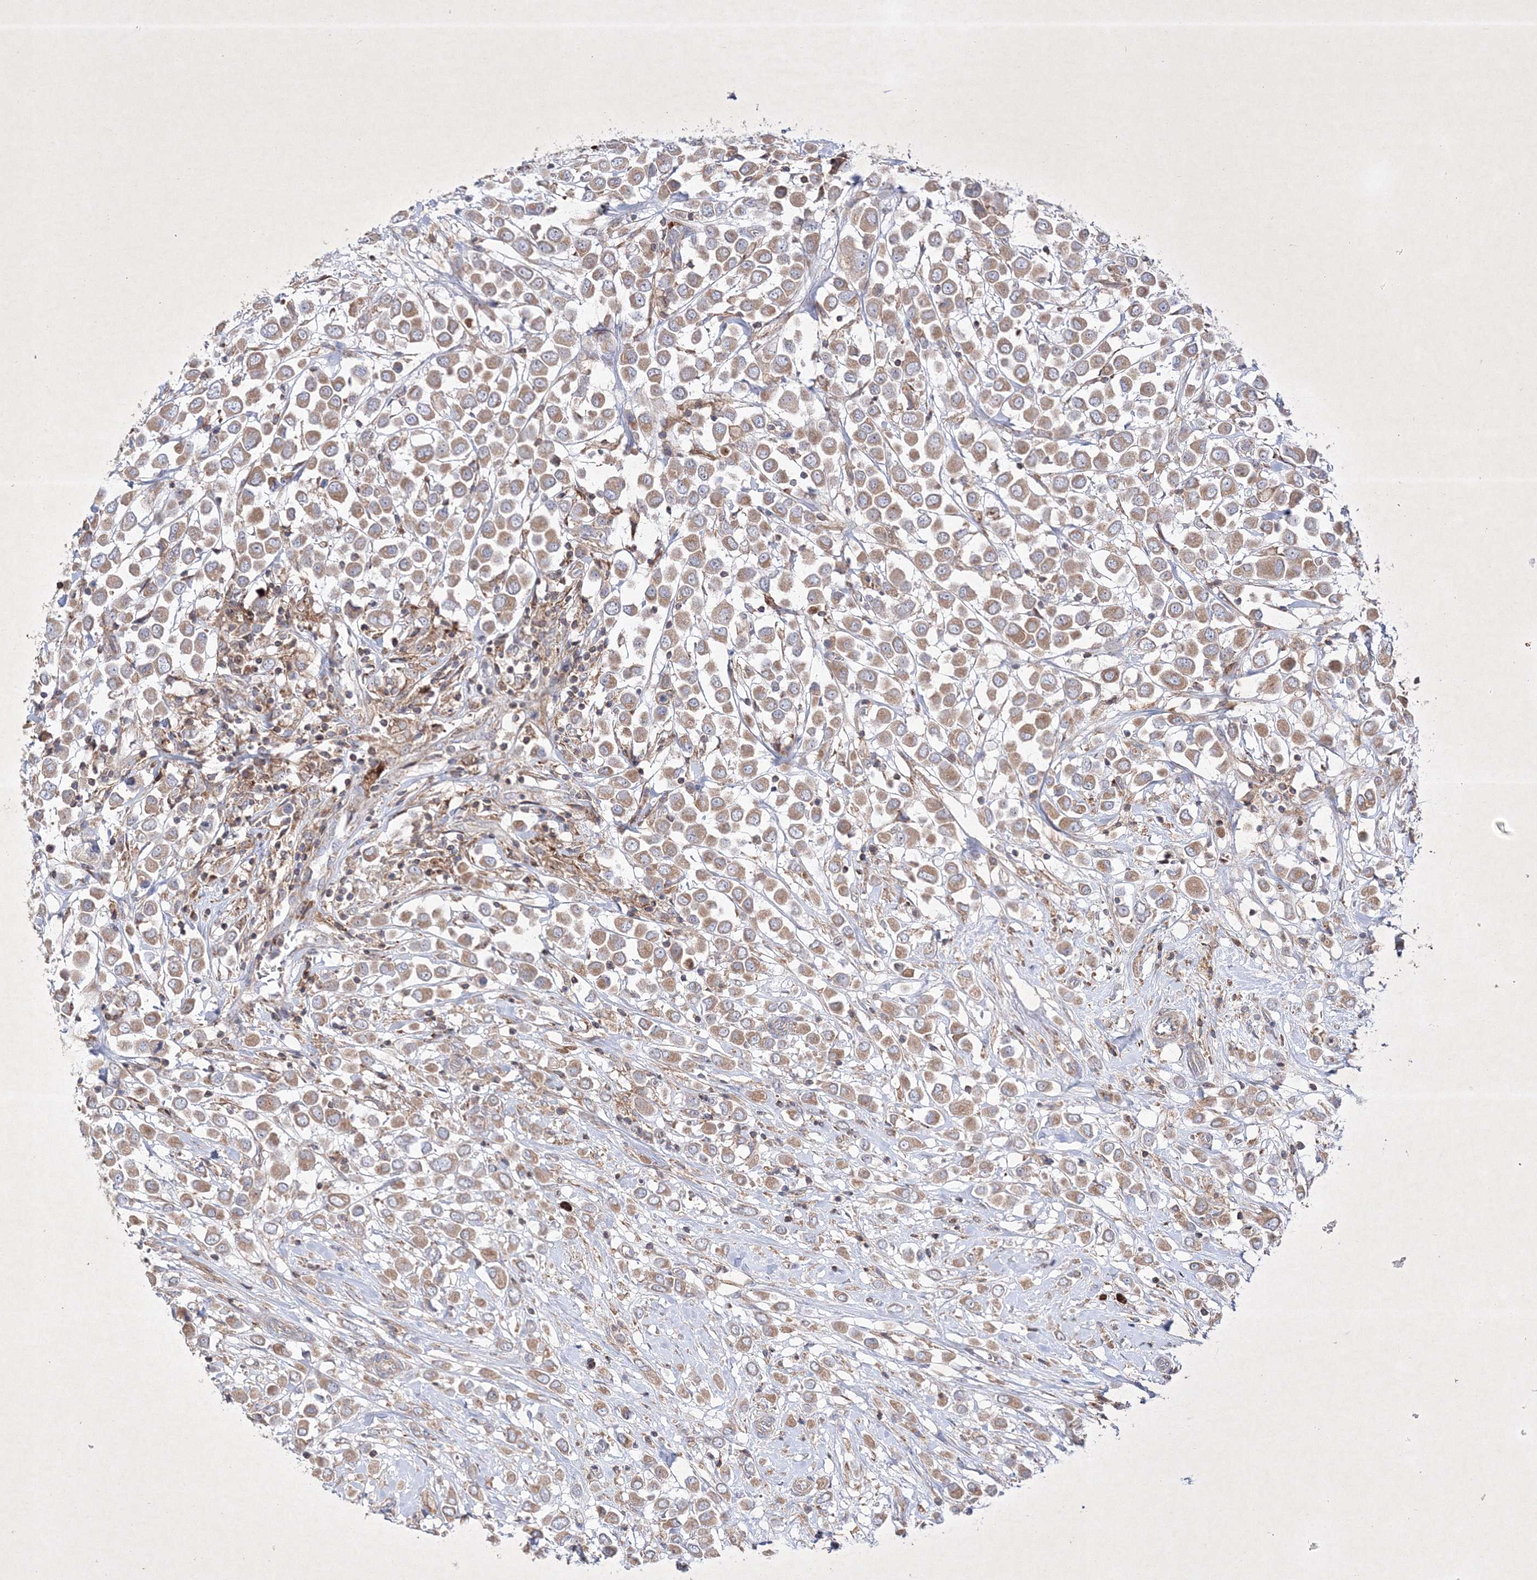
{"staining": {"intensity": "moderate", "quantity": ">75%", "location": "cytoplasmic/membranous"}, "tissue": "breast cancer", "cell_type": "Tumor cells", "image_type": "cancer", "snomed": [{"axis": "morphology", "description": "Duct carcinoma"}, {"axis": "topography", "description": "Breast"}], "caption": "A medium amount of moderate cytoplasmic/membranous staining is identified in about >75% of tumor cells in invasive ductal carcinoma (breast) tissue.", "gene": "OPA1", "patient": {"sex": "female", "age": 61}}